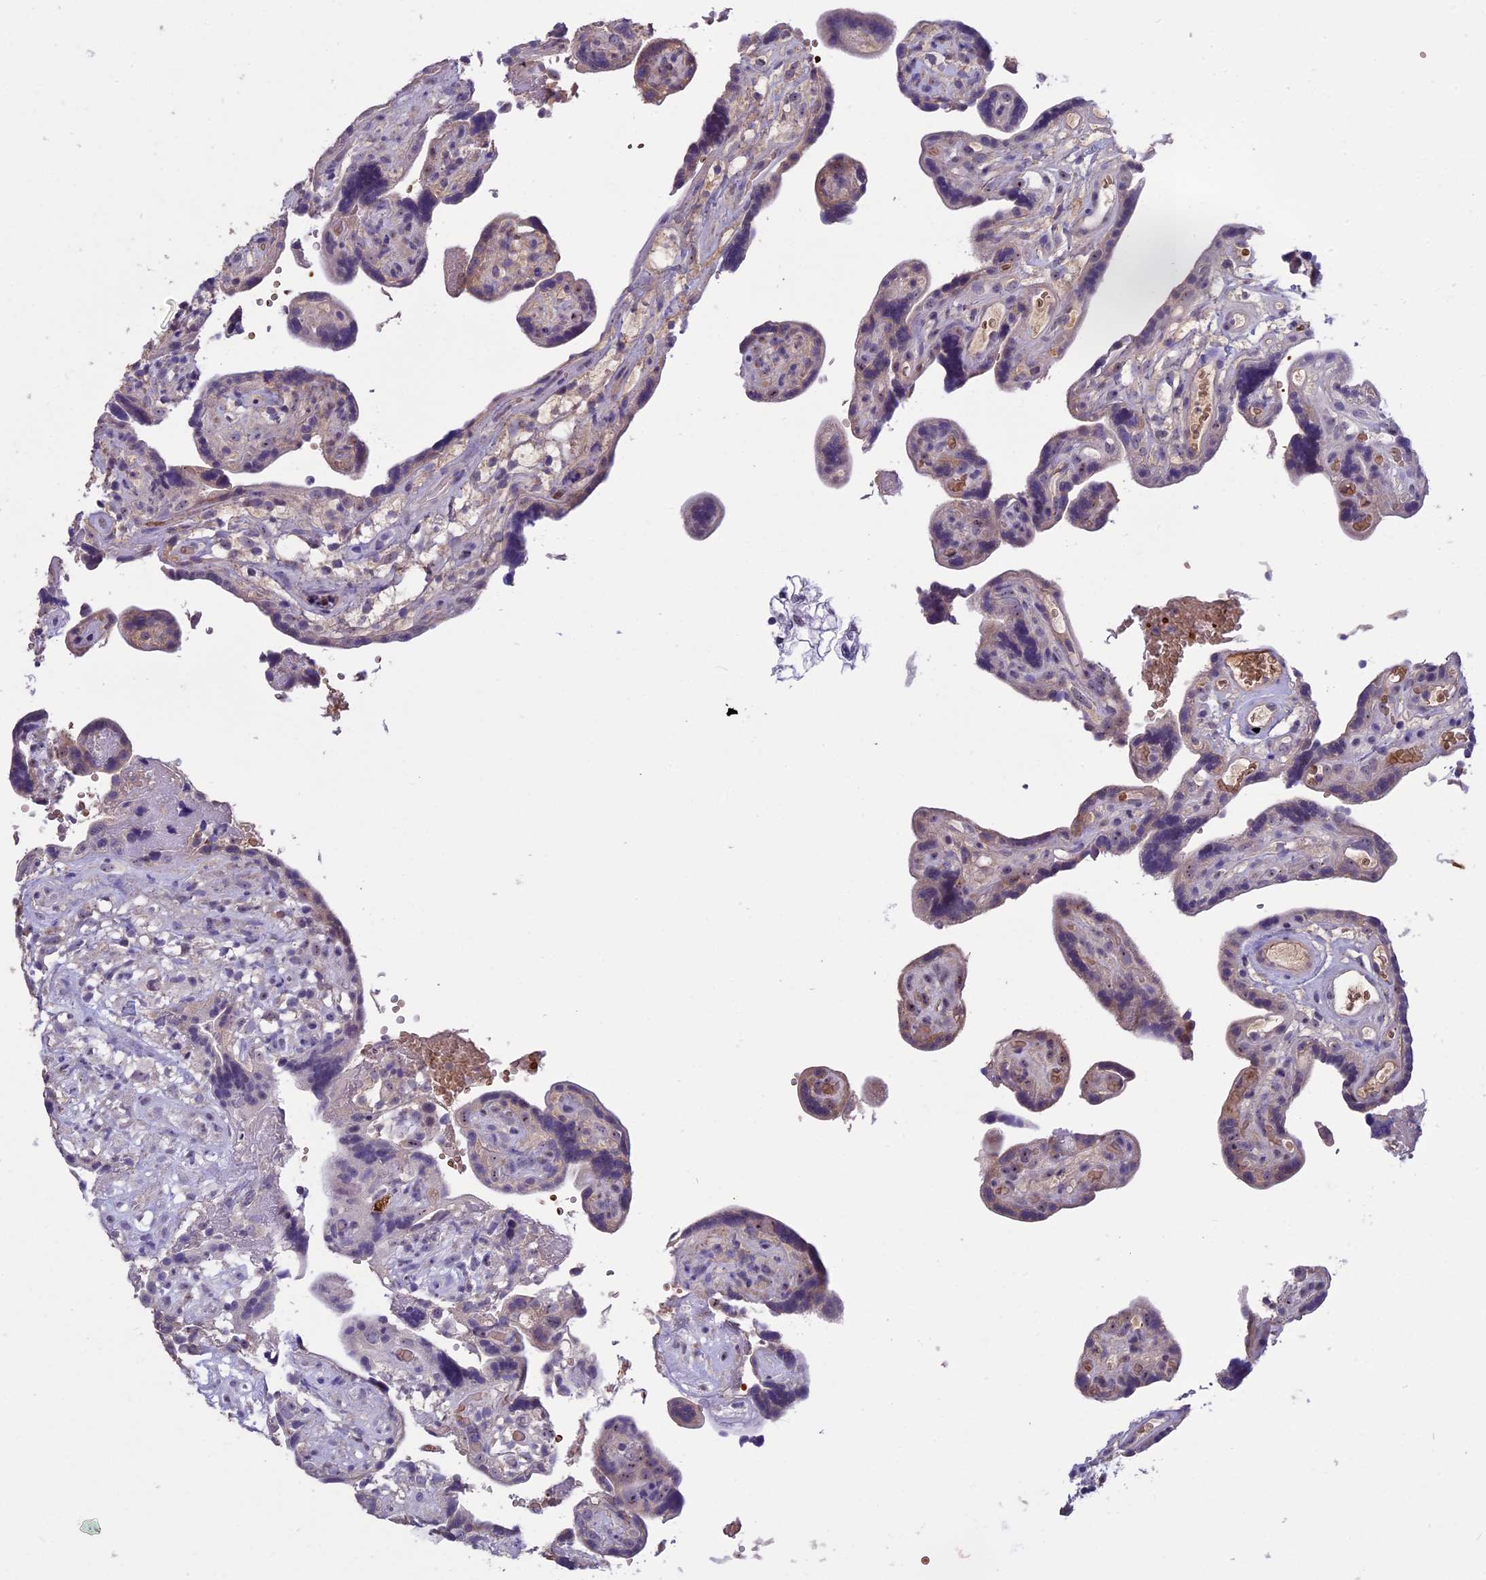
{"staining": {"intensity": "weak", "quantity": ">75%", "location": "nuclear"}, "tissue": "placenta", "cell_type": "Decidual cells", "image_type": "normal", "snomed": [{"axis": "morphology", "description": "Normal tissue, NOS"}, {"axis": "topography", "description": "Placenta"}], "caption": "IHC of normal placenta exhibits low levels of weak nuclear positivity in about >75% of decidual cells.", "gene": "KNOP1", "patient": {"sex": "female", "age": 30}}